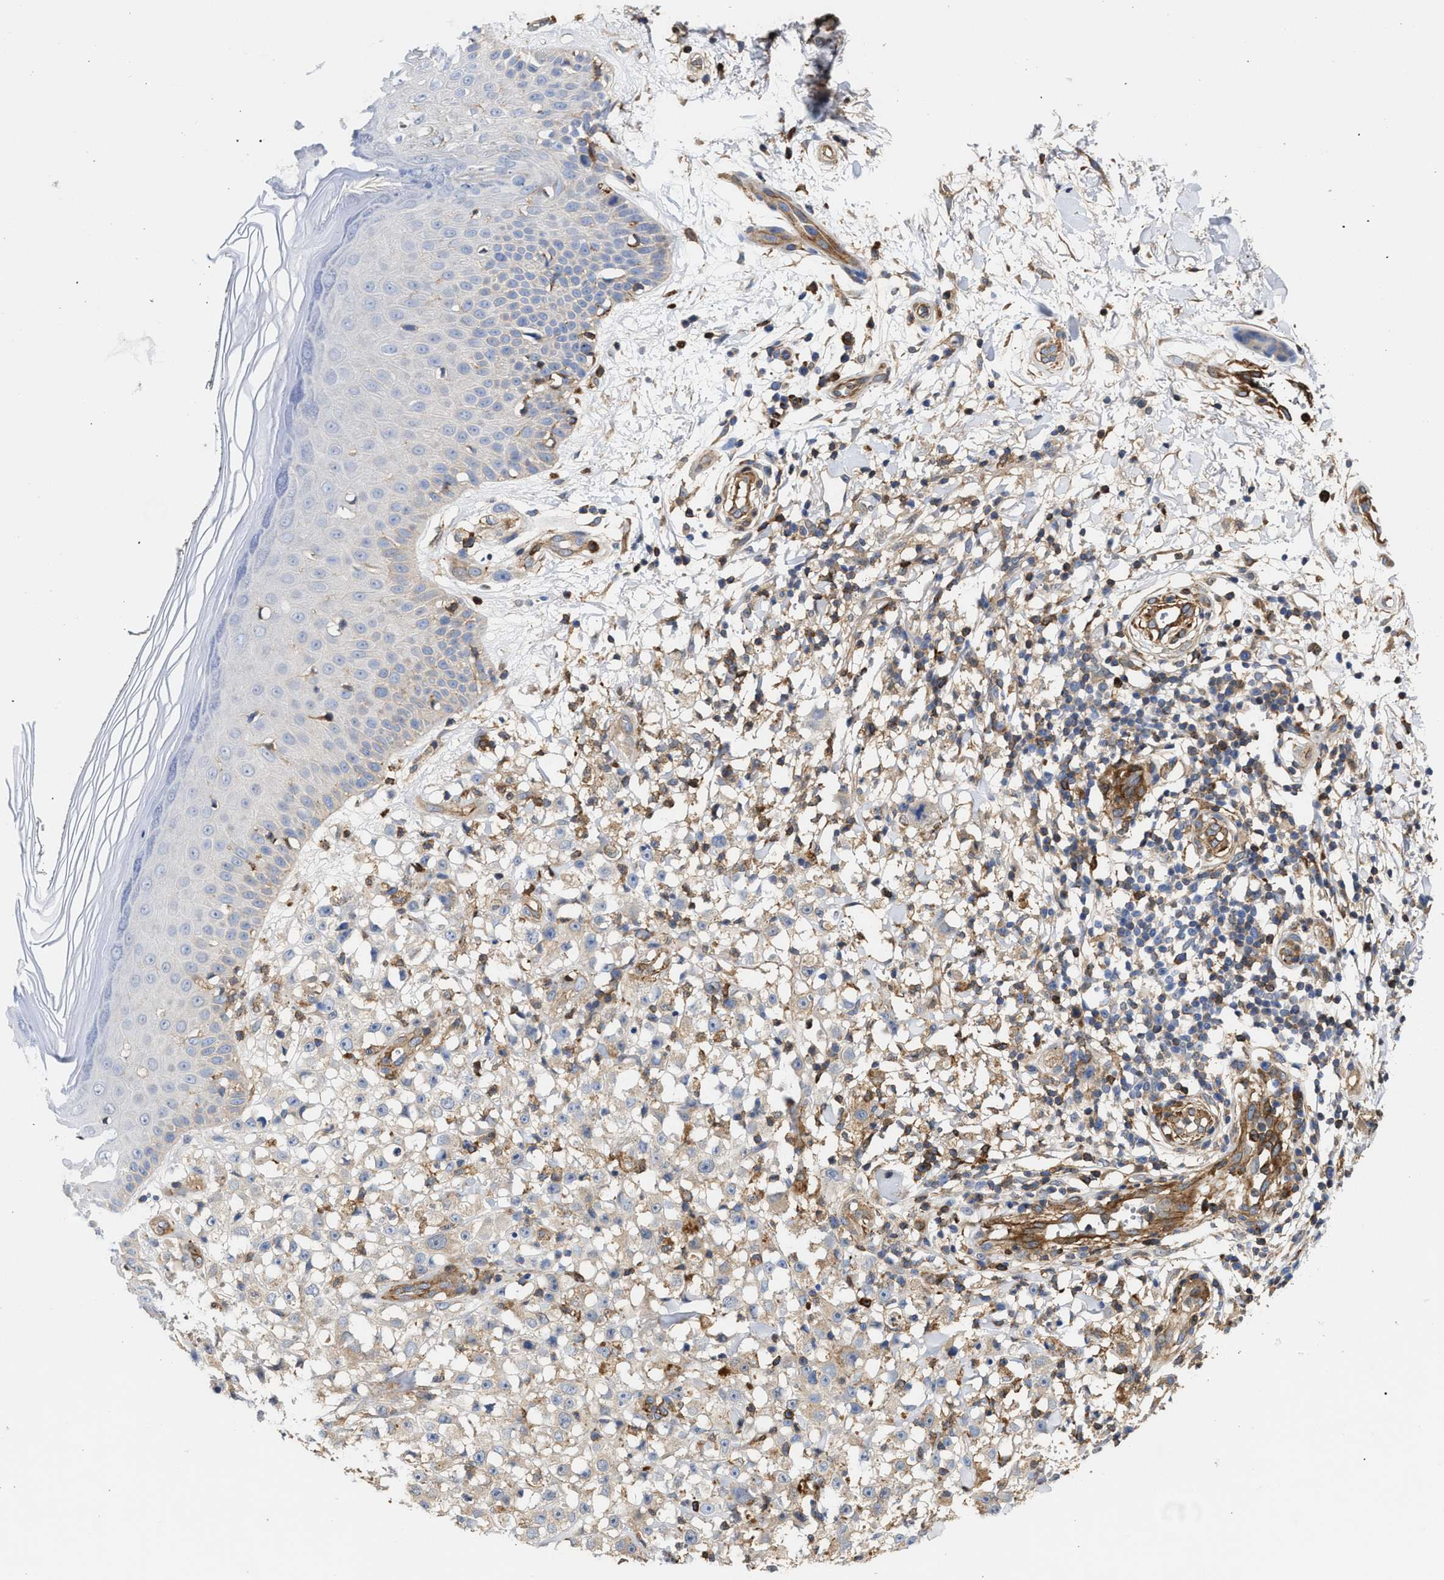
{"staining": {"intensity": "moderate", "quantity": "<25%", "location": "cytoplasmic/membranous"}, "tissue": "melanoma", "cell_type": "Tumor cells", "image_type": "cancer", "snomed": [{"axis": "morphology", "description": "Malignant melanoma, NOS"}, {"axis": "topography", "description": "Skin"}], "caption": "The micrograph exhibits immunohistochemical staining of malignant melanoma. There is moderate cytoplasmic/membranous staining is present in about <25% of tumor cells. The staining is performed using DAB brown chromogen to label protein expression. The nuclei are counter-stained blue using hematoxylin.", "gene": "HS3ST5", "patient": {"sex": "female", "age": 82}}